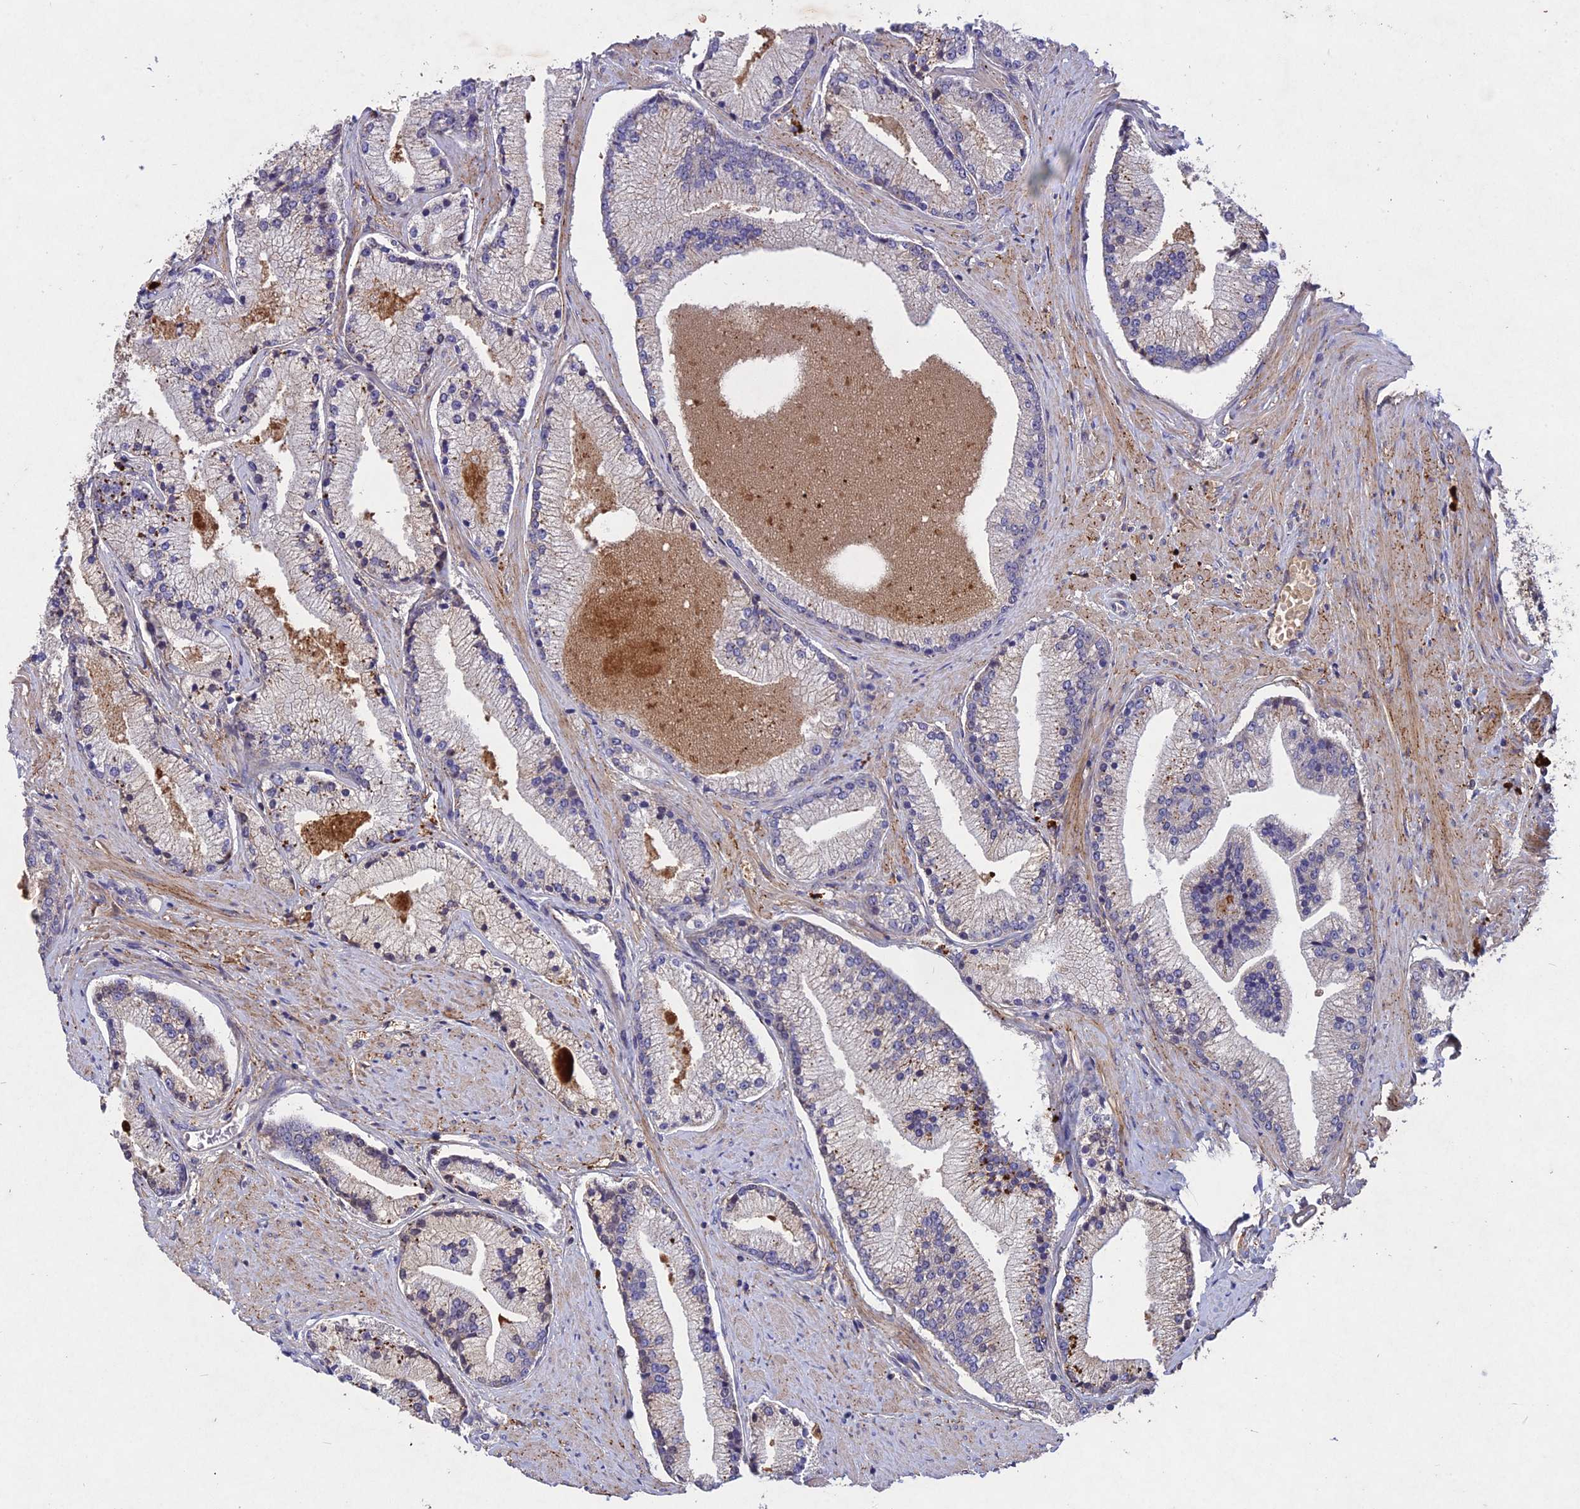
{"staining": {"intensity": "negative", "quantity": "none", "location": "none"}, "tissue": "prostate cancer", "cell_type": "Tumor cells", "image_type": "cancer", "snomed": [{"axis": "morphology", "description": "Adenocarcinoma, High grade"}, {"axis": "topography", "description": "Prostate"}], "caption": "The immunohistochemistry (IHC) image has no significant positivity in tumor cells of prostate cancer tissue.", "gene": "ADO", "patient": {"sex": "male", "age": 67}}